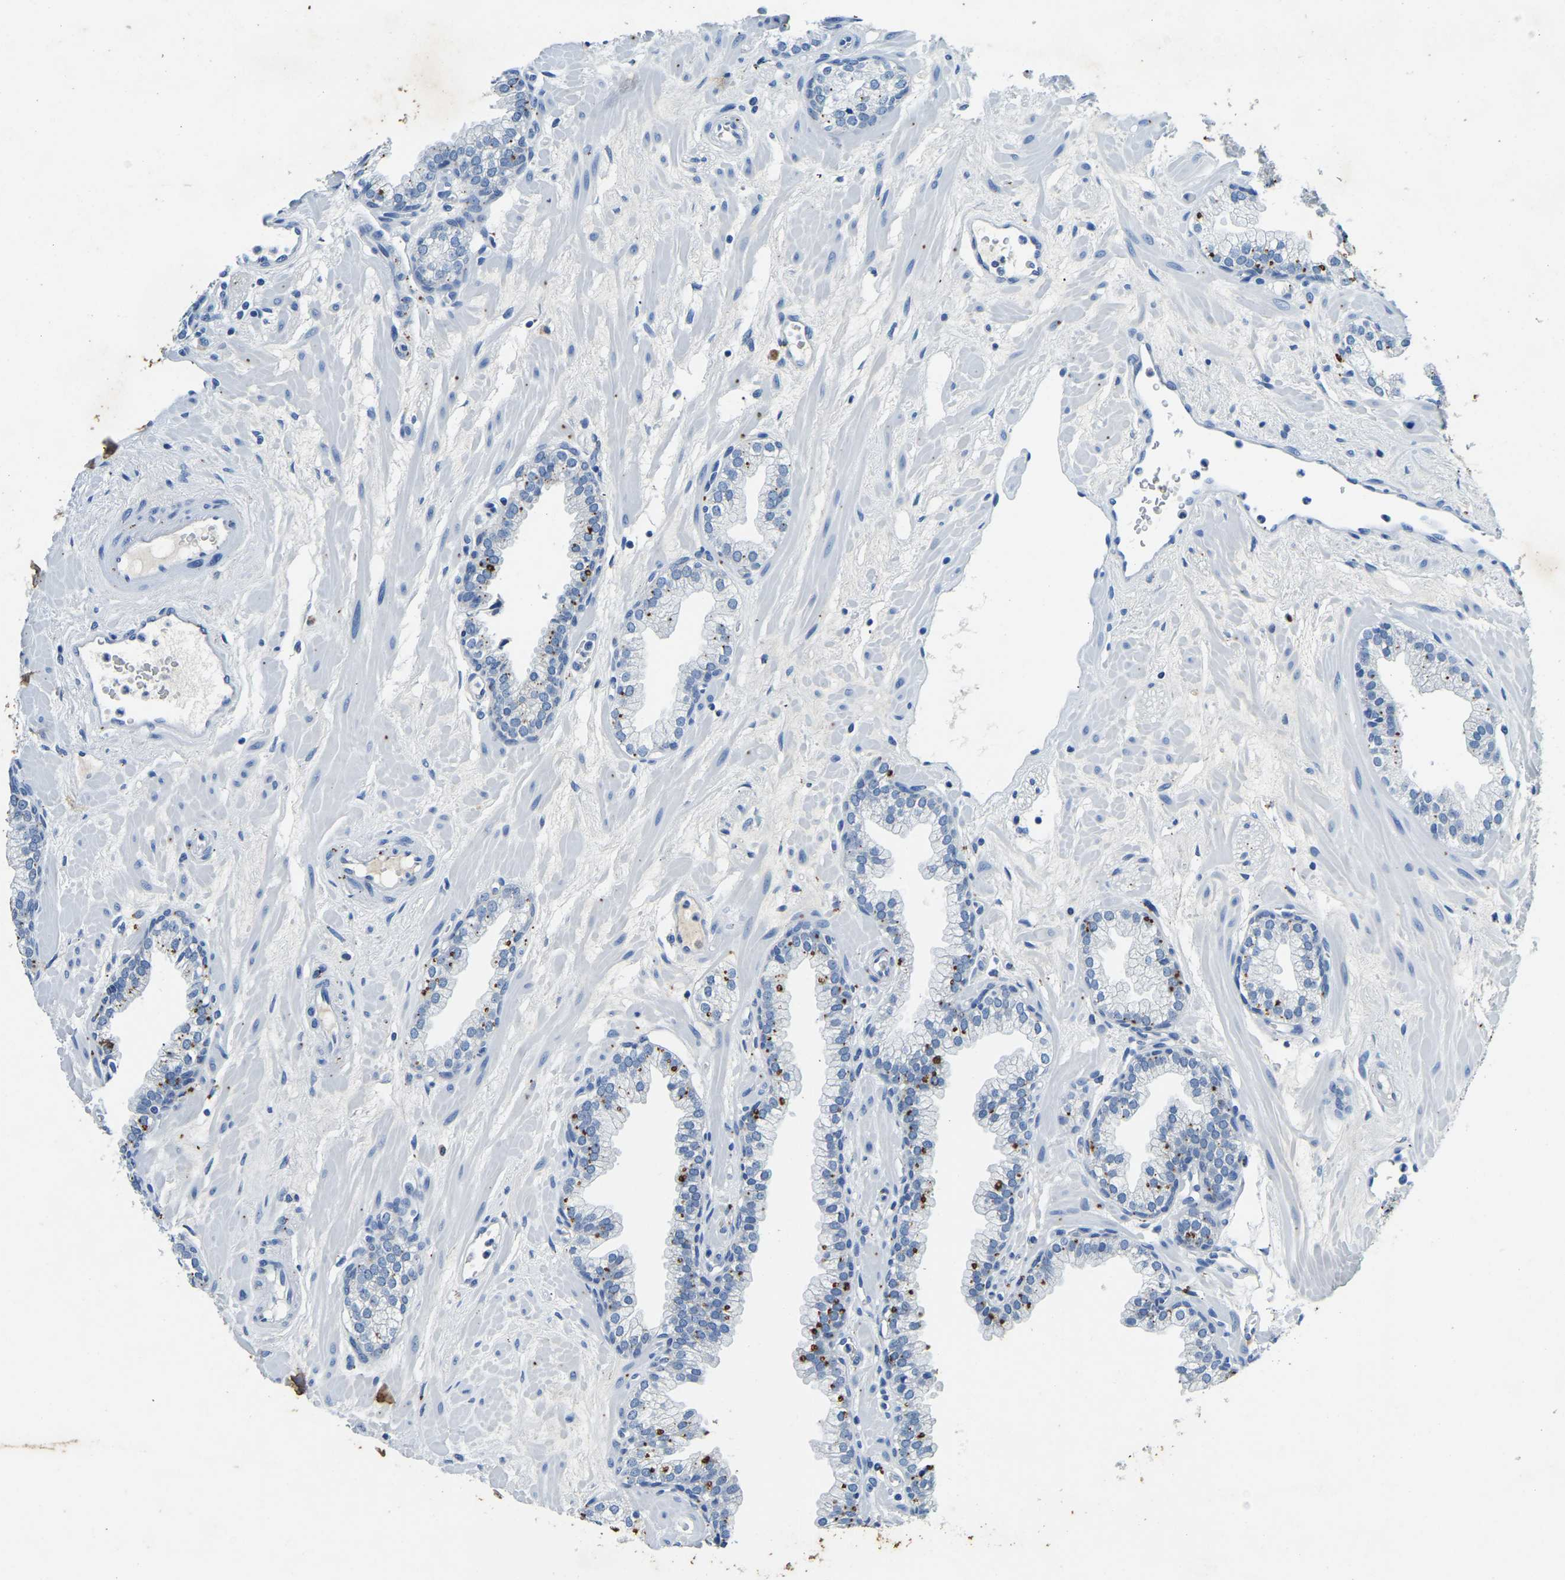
{"staining": {"intensity": "moderate", "quantity": "<25%", "location": "cytoplasmic/membranous"}, "tissue": "prostate", "cell_type": "Glandular cells", "image_type": "normal", "snomed": [{"axis": "morphology", "description": "Normal tissue, NOS"}, {"axis": "morphology", "description": "Urothelial carcinoma, Low grade"}, {"axis": "topography", "description": "Urinary bladder"}, {"axis": "topography", "description": "Prostate"}], "caption": "Protein staining reveals moderate cytoplasmic/membranous staining in approximately <25% of glandular cells in unremarkable prostate. (brown staining indicates protein expression, while blue staining denotes nuclei).", "gene": "UBN2", "patient": {"sex": "male", "age": 60}}